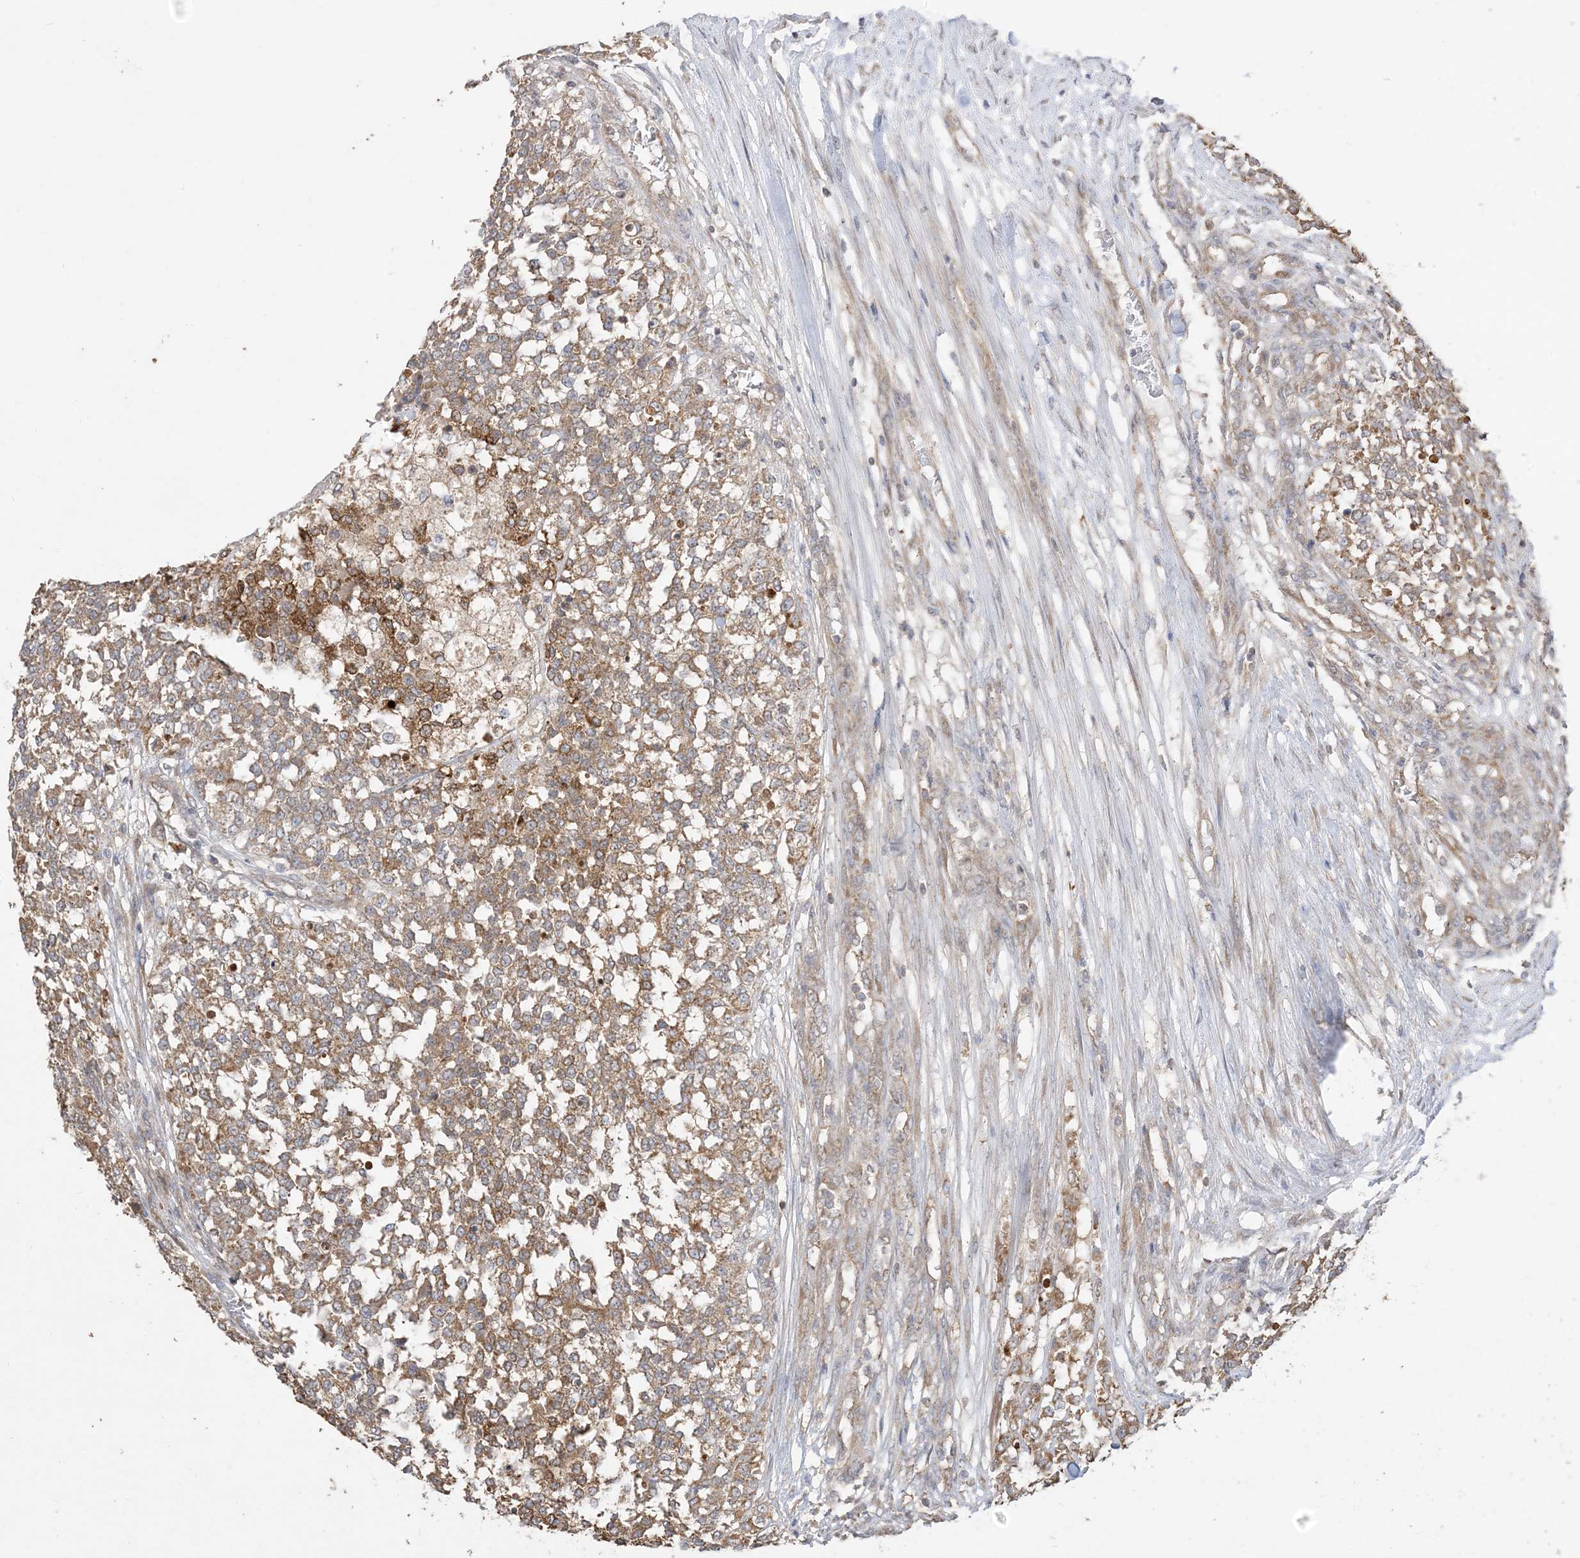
{"staining": {"intensity": "strong", "quantity": ">75%", "location": "cytoplasmic/membranous"}, "tissue": "testis cancer", "cell_type": "Tumor cells", "image_type": "cancer", "snomed": [{"axis": "morphology", "description": "Seminoma, NOS"}, {"axis": "topography", "description": "Testis"}], "caption": "This image reveals immunohistochemistry (IHC) staining of testis seminoma, with high strong cytoplasmic/membranous expression in about >75% of tumor cells.", "gene": "SIRT3", "patient": {"sex": "male", "age": 59}}